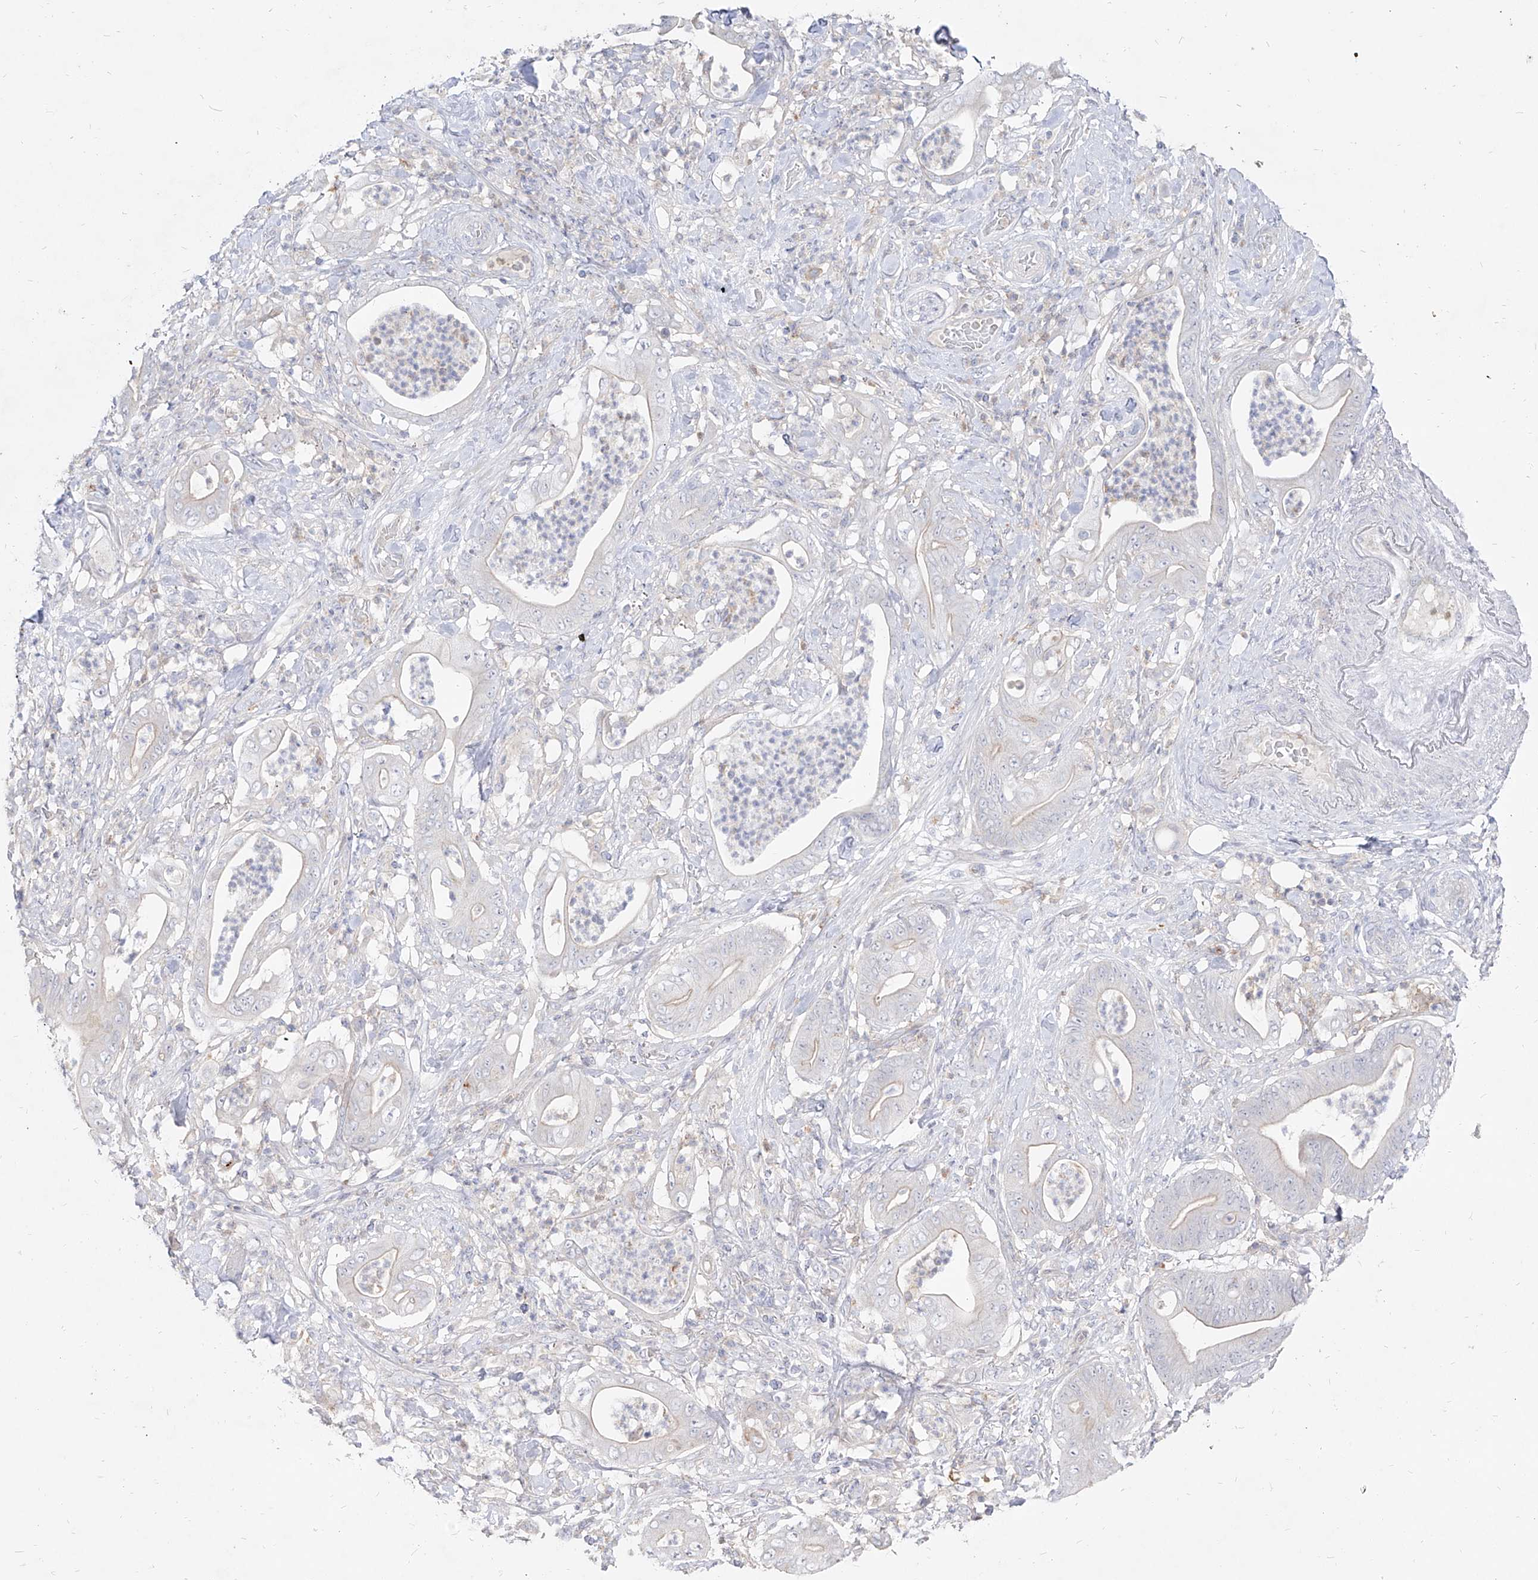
{"staining": {"intensity": "negative", "quantity": "none", "location": "none"}, "tissue": "stomach cancer", "cell_type": "Tumor cells", "image_type": "cancer", "snomed": [{"axis": "morphology", "description": "Adenocarcinoma, NOS"}, {"axis": "topography", "description": "Stomach"}], "caption": "Tumor cells show no significant positivity in stomach cancer (adenocarcinoma).", "gene": "RBFOX3", "patient": {"sex": "female", "age": 73}}